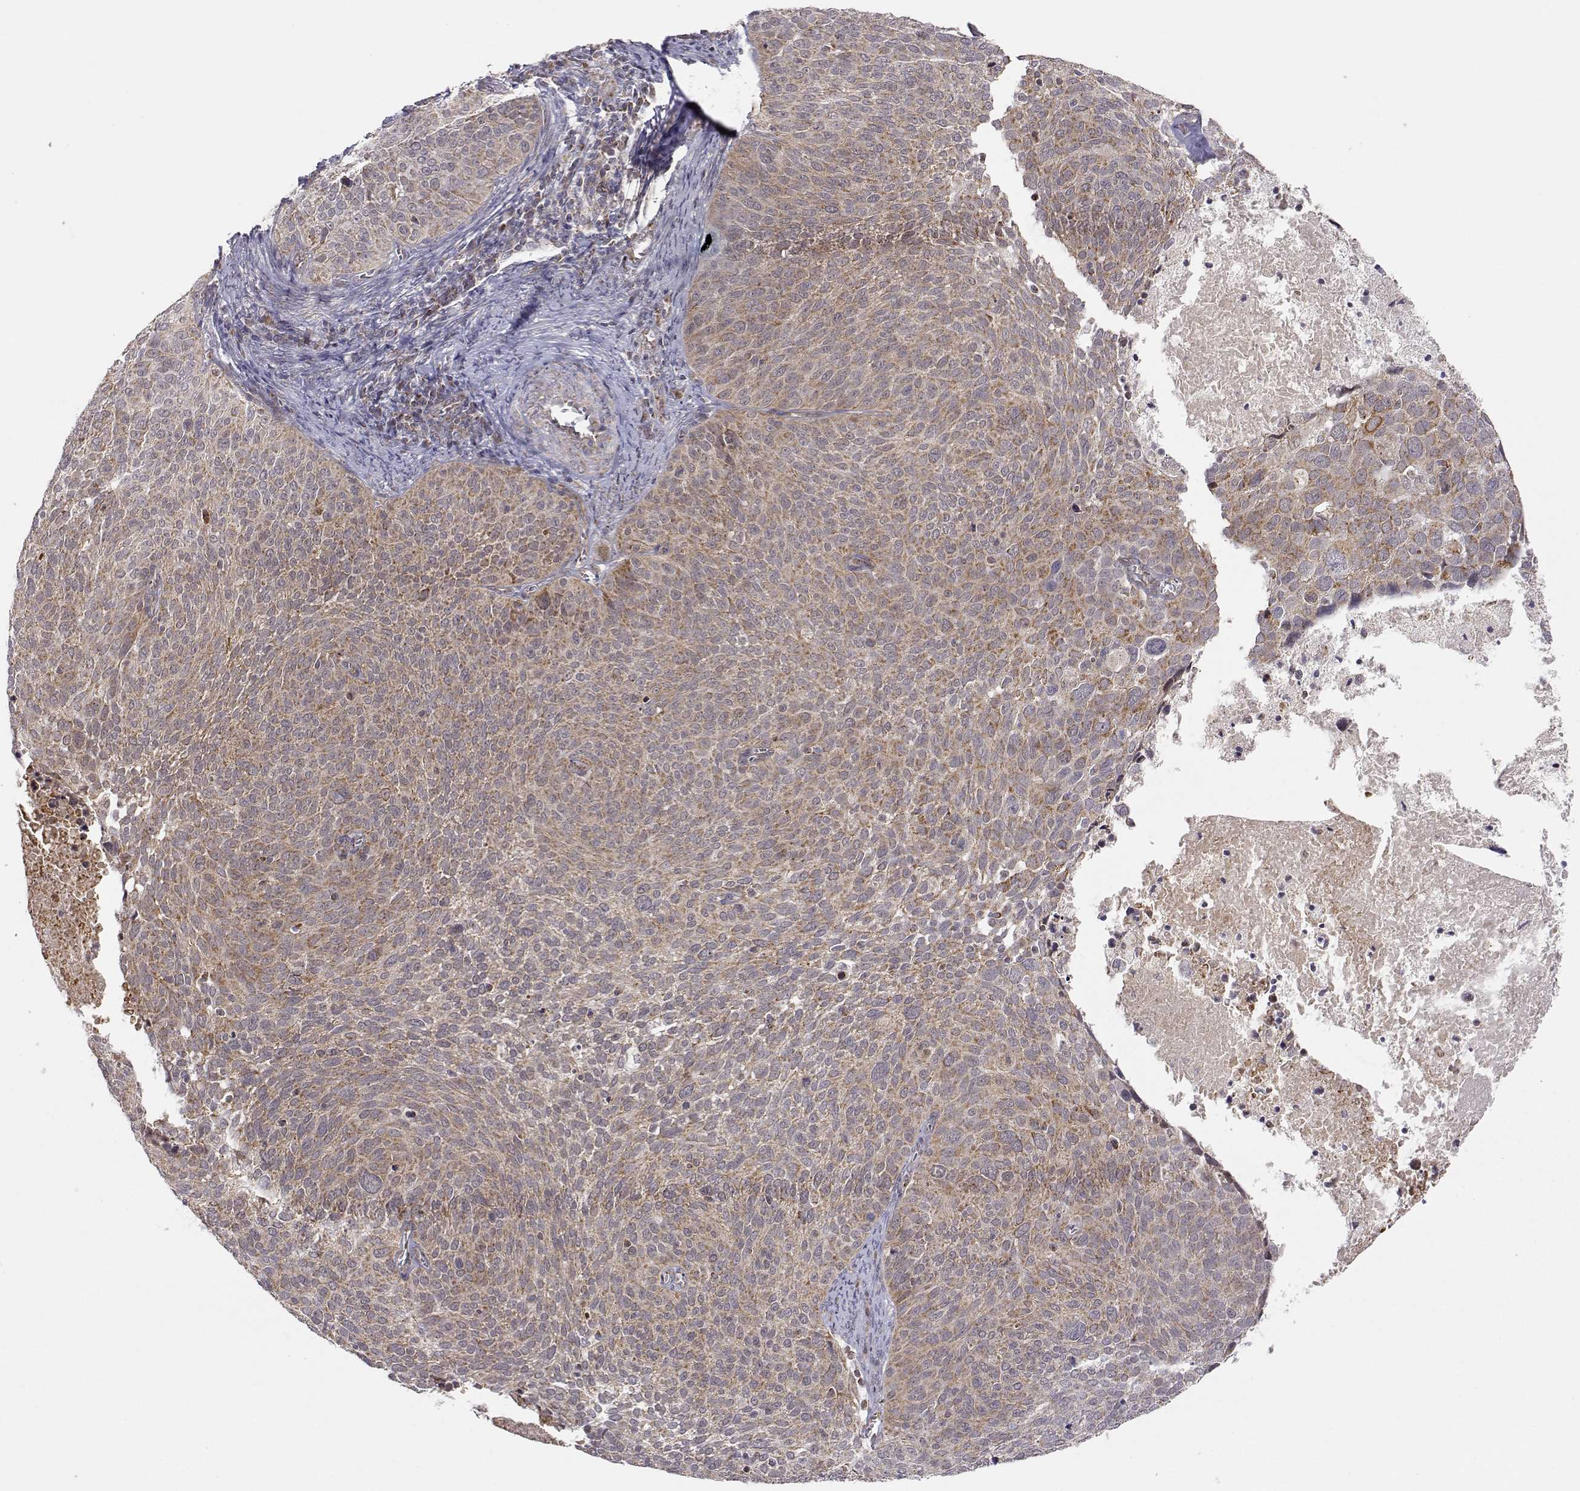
{"staining": {"intensity": "weak", "quantity": ">75%", "location": "cytoplasmic/membranous"}, "tissue": "cervical cancer", "cell_type": "Tumor cells", "image_type": "cancer", "snomed": [{"axis": "morphology", "description": "Squamous cell carcinoma, NOS"}, {"axis": "topography", "description": "Cervix"}], "caption": "Immunohistochemical staining of cervical squamous cell carcinoma demonstrates low levels of weak cytoplasmic/membranous protein expression in about >75% of tumor cells.", "gene": "EXOG", "patient": {"sex": "female", "age": 39}}